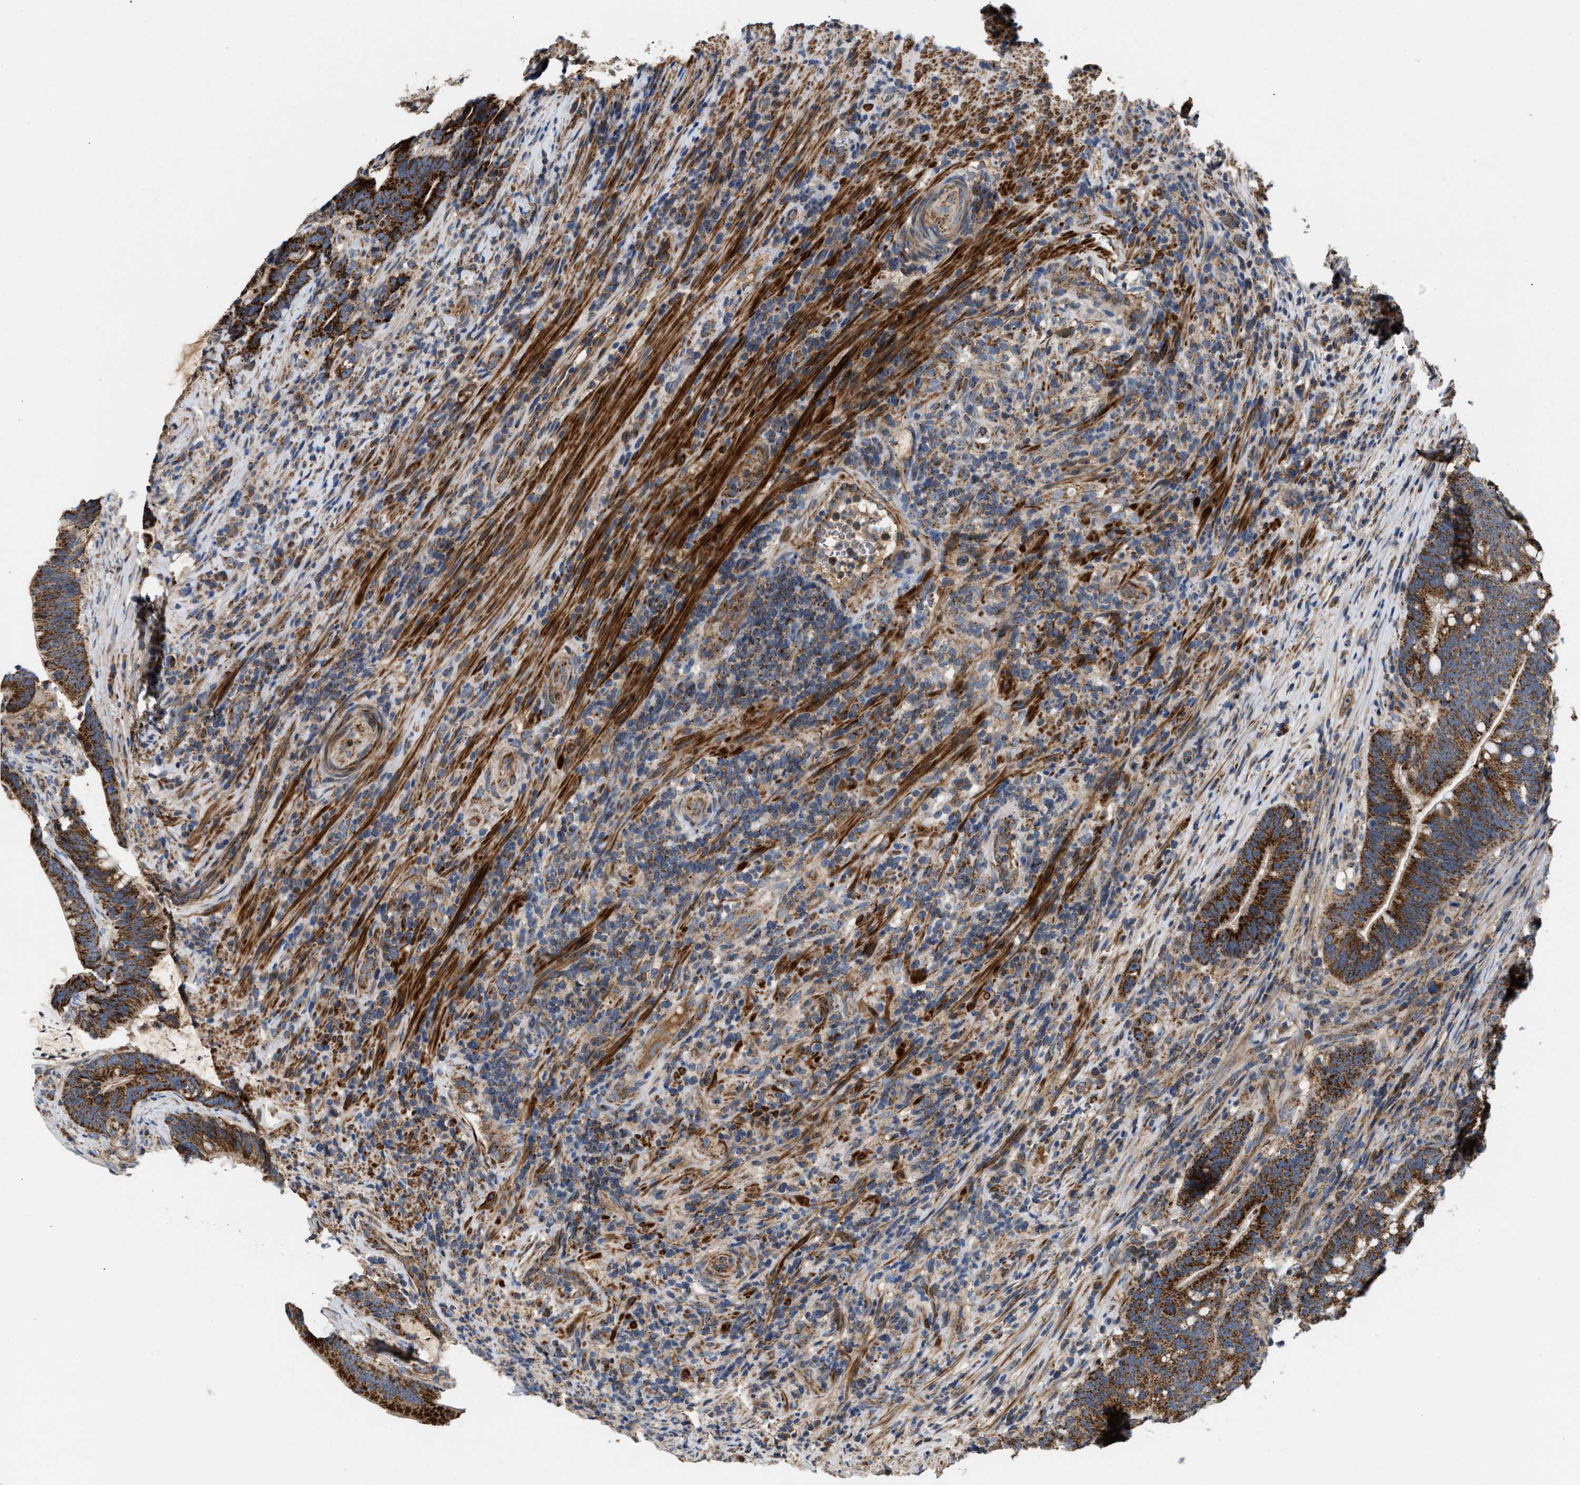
{"staining": {"intensity": "strong", "quantity": ">75%", "location": "cytoplasmic/membranous"}, "tissue": "colorectal cancer", "cell_type": "Tumor cells", "image_type": "cancer", "snomed": [{"axis": "morphology", "description": "Adenocarcinoma, NOS"}, {"axis": "topography", "description": "Colon"}], "caption": "Protein staining by immunohistochemistry (IHC) demonstrates strong cytoplasmic/membranous expression in approximately >75% of tumor cells in colorectal cancer (adenocarcinoma).", "gene": "TACO1", "patient": {"sex": "female", "age": 66}}